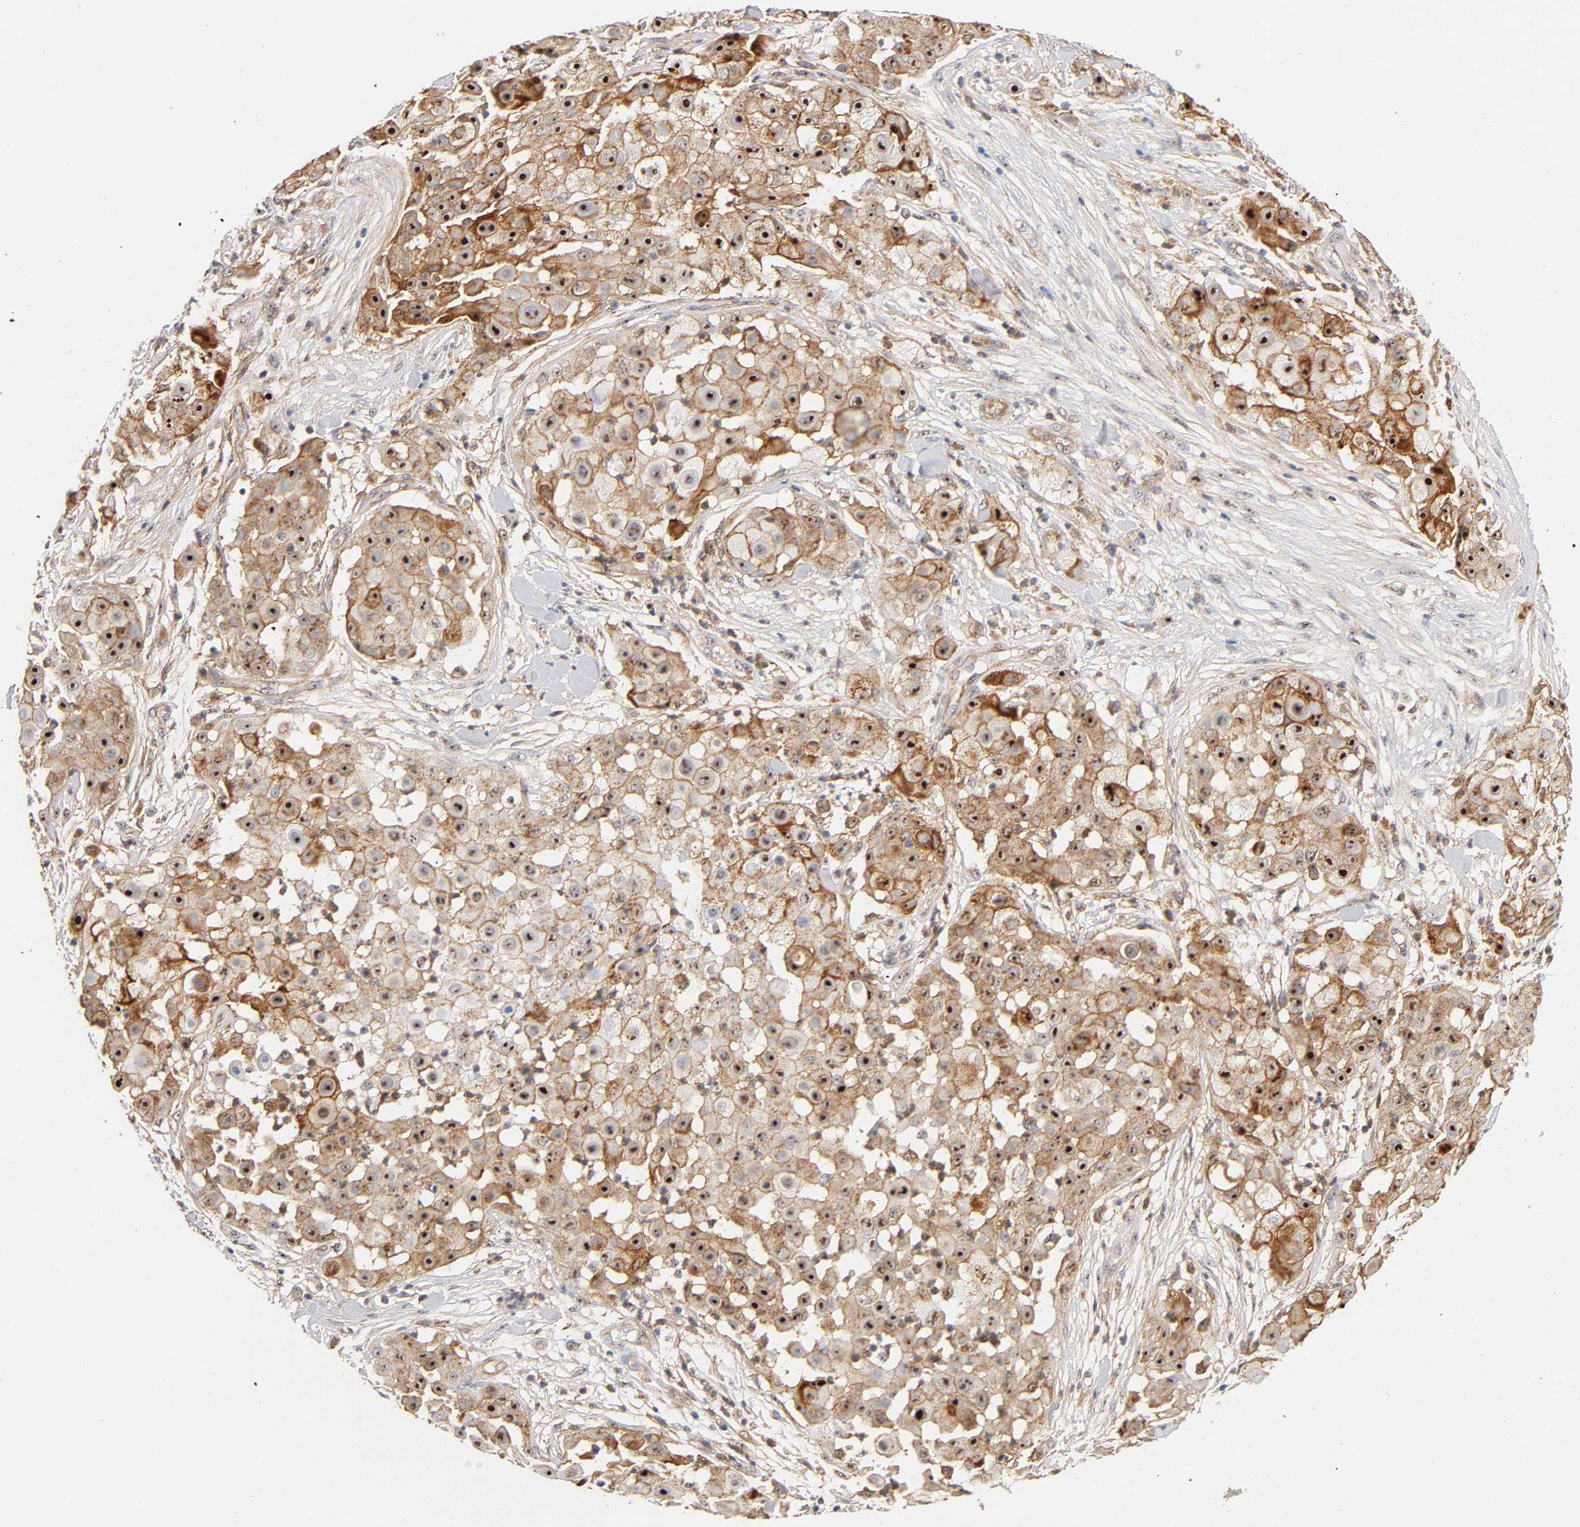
{"staining": {"intensity": "strong", "quantity": ">75%", "location": "cytoplasmic/membranous,nuclear"}, "tissue": "skin cancer", "cell_type": "Tumor cells", "image_type": "cancer", "snomed": [{"axis": "morphology", "description": "Squamous cell carcinoma, NOS"}, {"axis": "topography", "description": "Skin"}], "caption": "This image shows immunohistochemistry staining of skin cancer (squamous cell carcinoma), with high strong cytoplasmic/membranous and nuclear staining in approximately >75% of tumor cells.", "gene": "PLD1", "patient": {"sex": "female", "age": 57}}